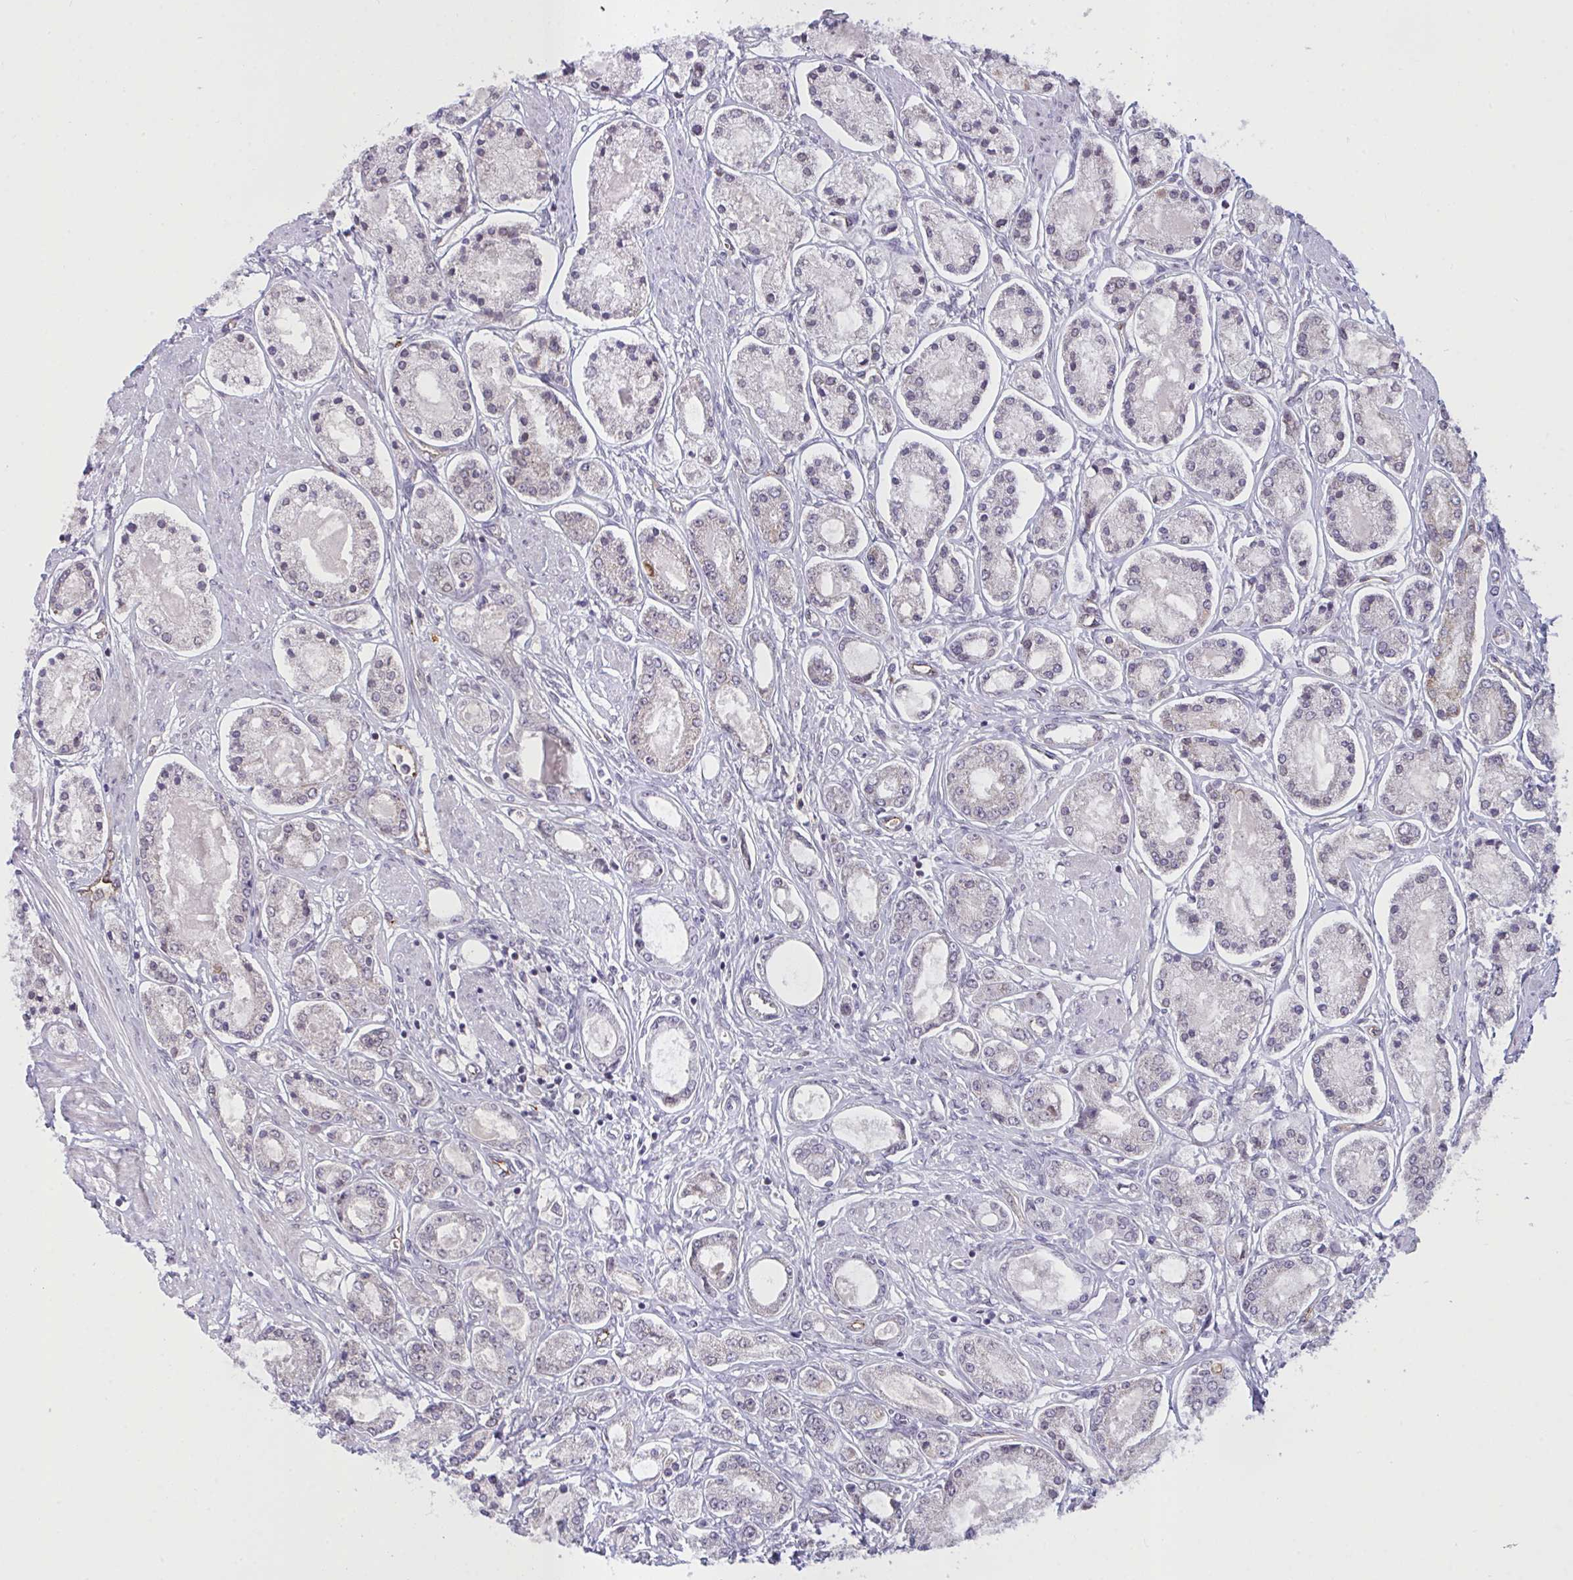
{"staining": {"intensity": "negative", "quantity": "none", "location": "none"}, "tissue": "prostate cancer", "cell_type": "Tumor cells", "image_type": "cancer", "snomed": [{"axis": "morphology", "description": "Adenocarcinoma, High grade"}, {"axis": "topography", "description": "Prostate"}], "caption": "There is no significant staining in tumor cells of high-grade adenocarcinoma (prostate). (Brightfield microscopy of DAB IHC at high magnification).", "gene": "SEMA6B", "patient": {"sex": "male", "age": 66}}